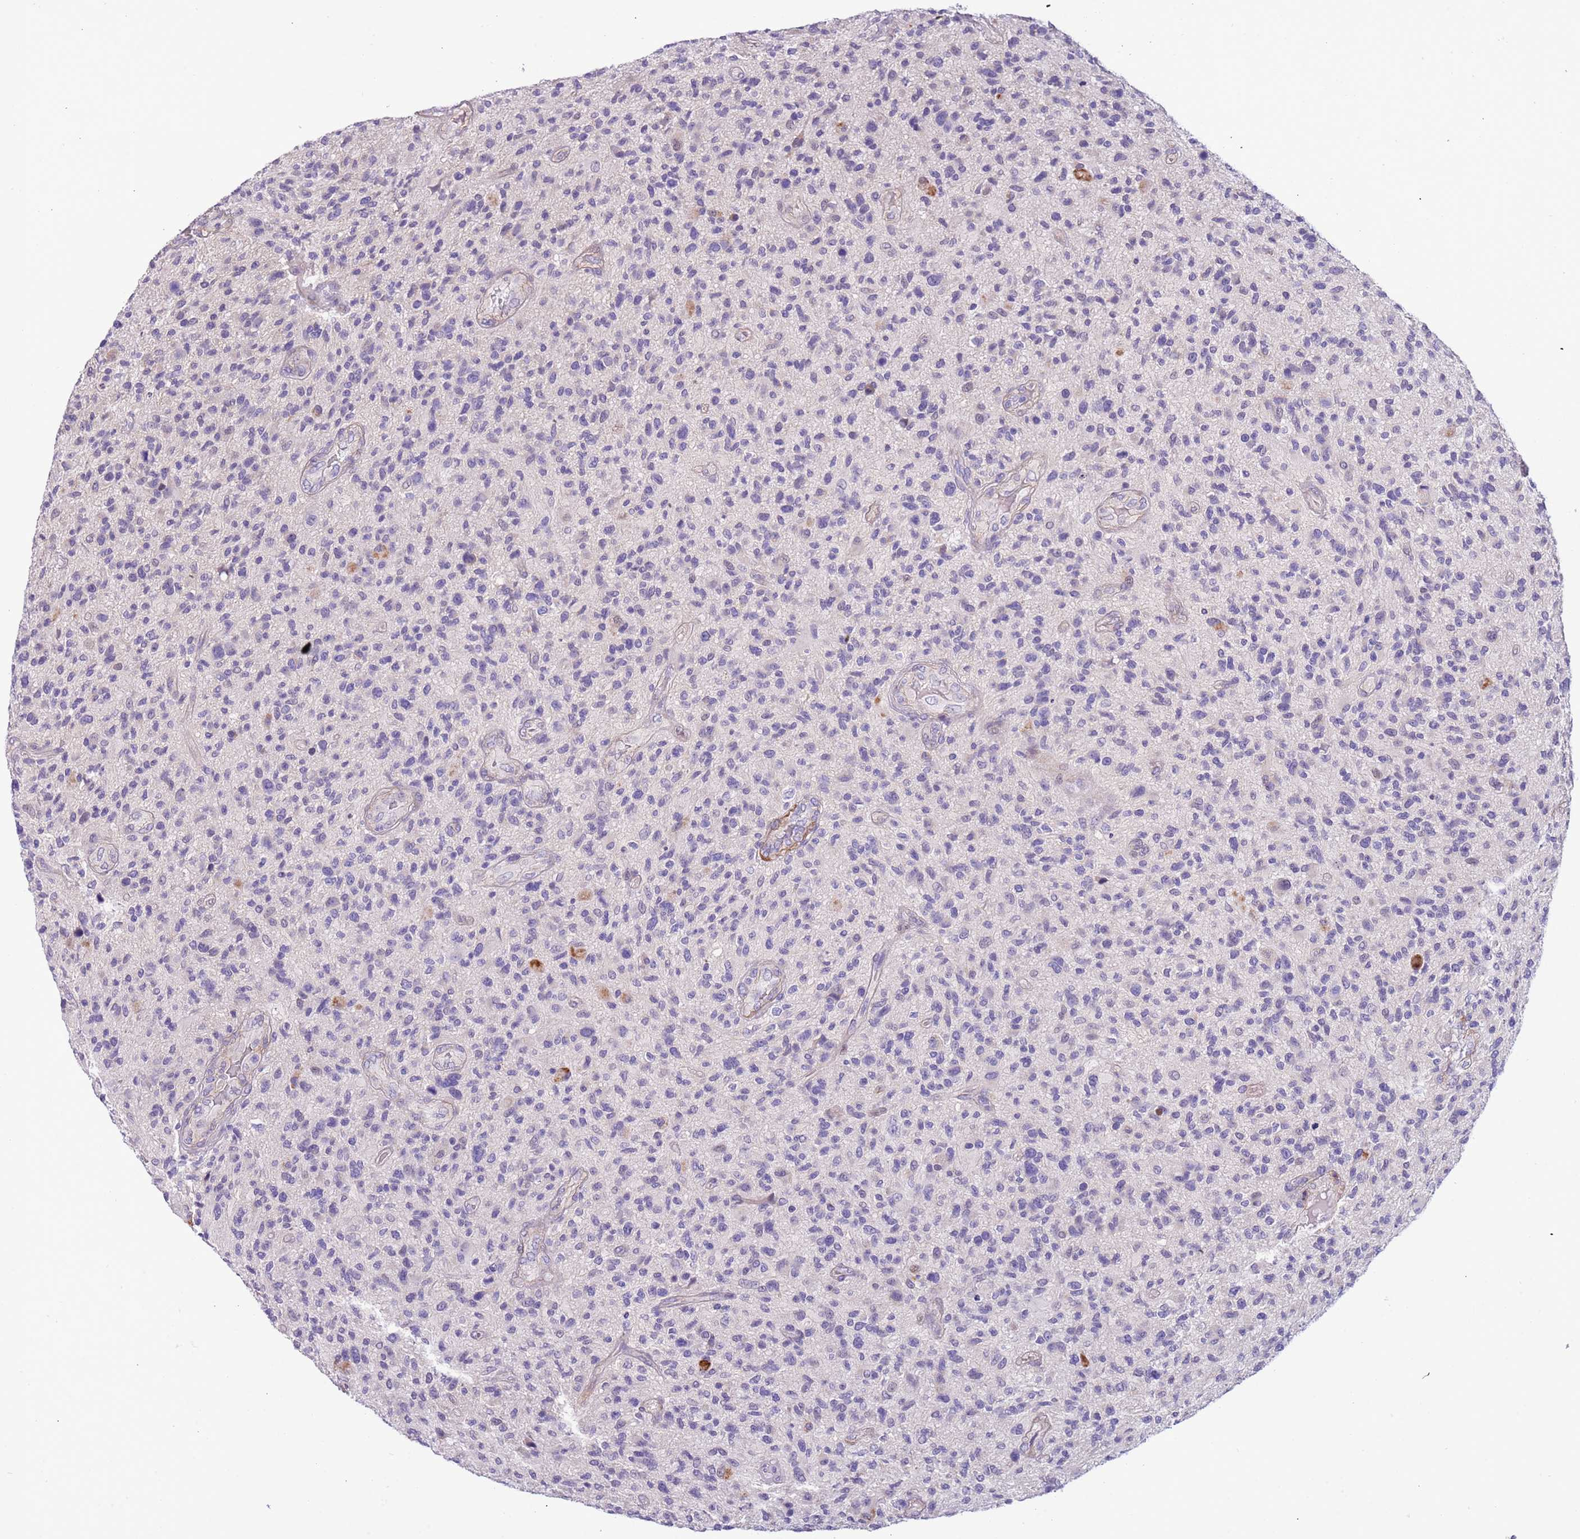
{"staining": {"intensity": "negative", "quantity": "none", "location": "none"}, "tissue": "glioma", "cell_type": "Tumor cells", "image_type": "cancer", "snomed": [{"axis": "morphology", "description": "Glioma, malignant, High grade"}, {"axis": "topography", "description": "Brain"}], "caption": "Tumor cells show no significant protein staining in glioma. (Brightfield microscopy of DAB immunohistochemistry at high magnification).", "gene": "PLEKHH1", "patient": {"sex": "male", "age": 47}}